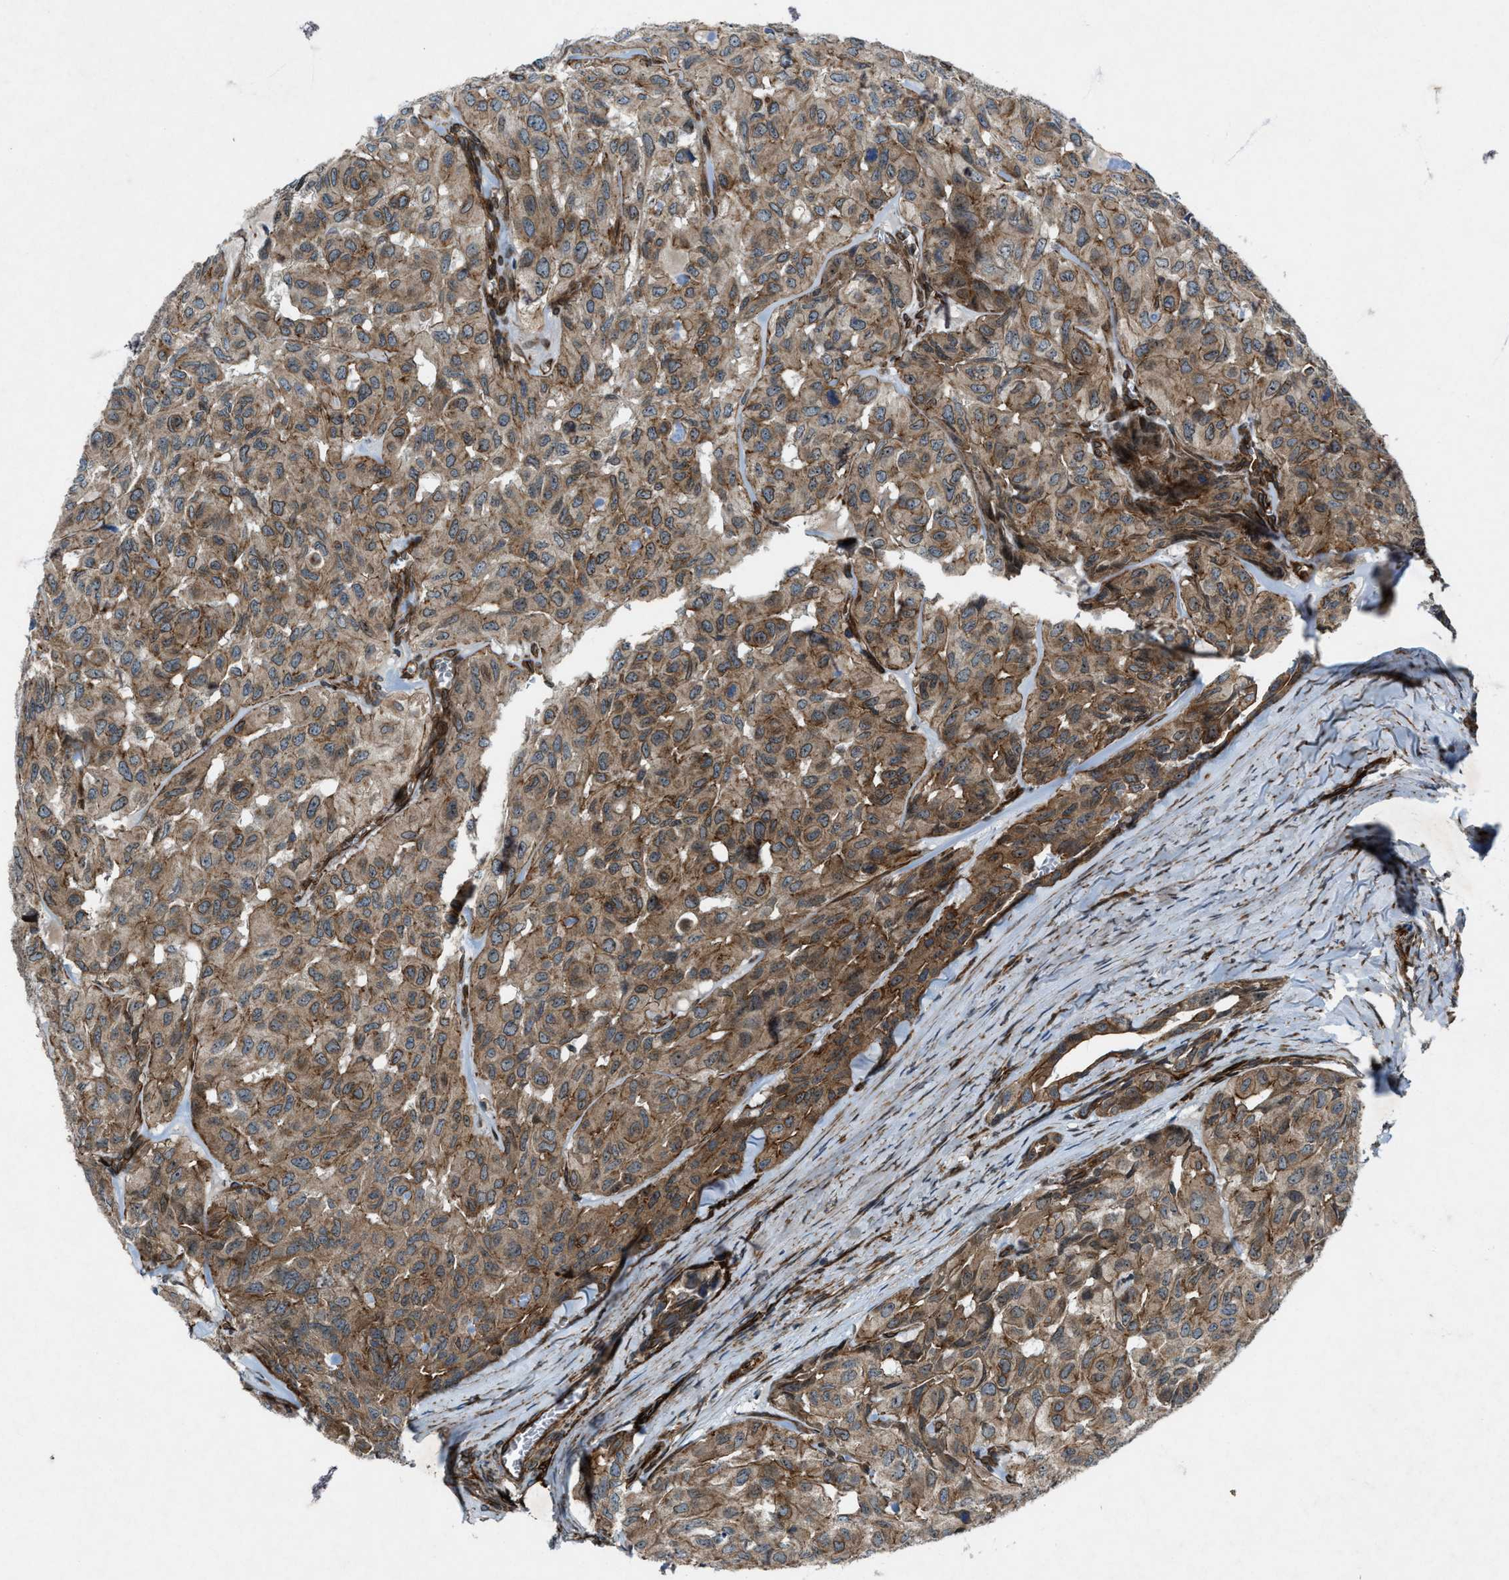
{"staining": {"intensity": "moderate", "quantity": ">75%", "location": "cytoplasmic/membranous"}, "tissue": "head and neck cancer", "cell_type": "Tumor cells", "image_type": "cancer", "snomed": [{"axis": "morphology", "description": "Adenocarcinoma, NOS"}, {"axis": "topography", "description": "Salivary gland, NOS"}, {"axis": "topography", "description": "Head-Neck"}], "caption": "A brown stain labels moderate cytoplasmic/membranous positivity of a protein in human adenocarcinoma (head and neck) tumor cells.", "gene": "URGCP", "patient": {"sex": "female", "age": 76}}